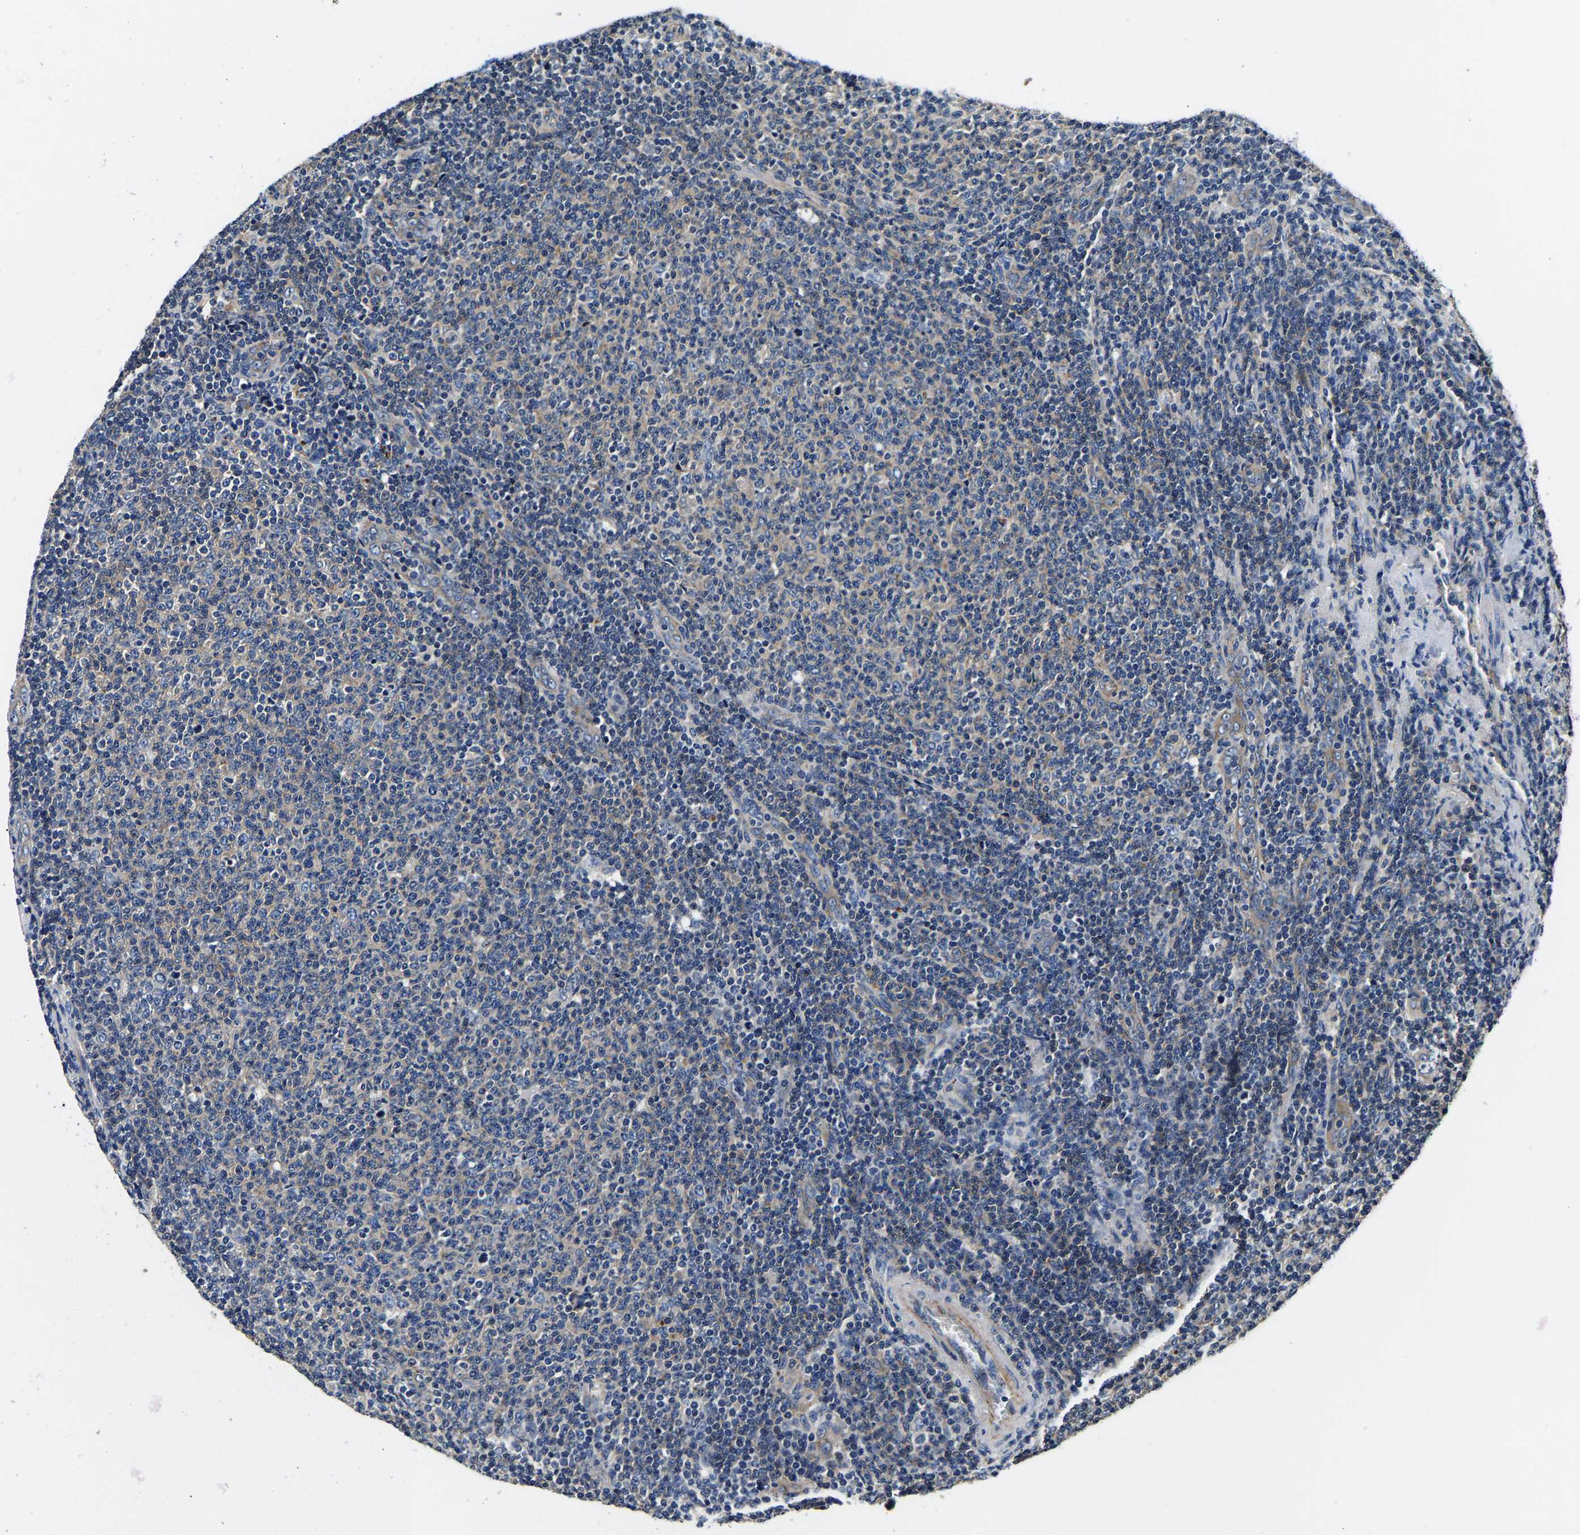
{"staining": {"intensity": "negative", "quantity": "none", "location": "none"}, "tissue": "lymphoma", "cell_type": "Tumor cells", "image_type": "cancer", "snomed": [{"axis": "morphology", "description": "Malignant lymphoma, non-Hodgkin's type, Low grade"}, {"axis": "topography", "description": "Lymph node"}], "caption": "Protein analysis of malignant lymphoma, non-Hodgkin's type (low-grade) demonstrates no significant positivity in tumor cells. Nuclei are stained in blue.", "gene": "SH3GLB1", "patient": {"sex": "male", "age": 66}}